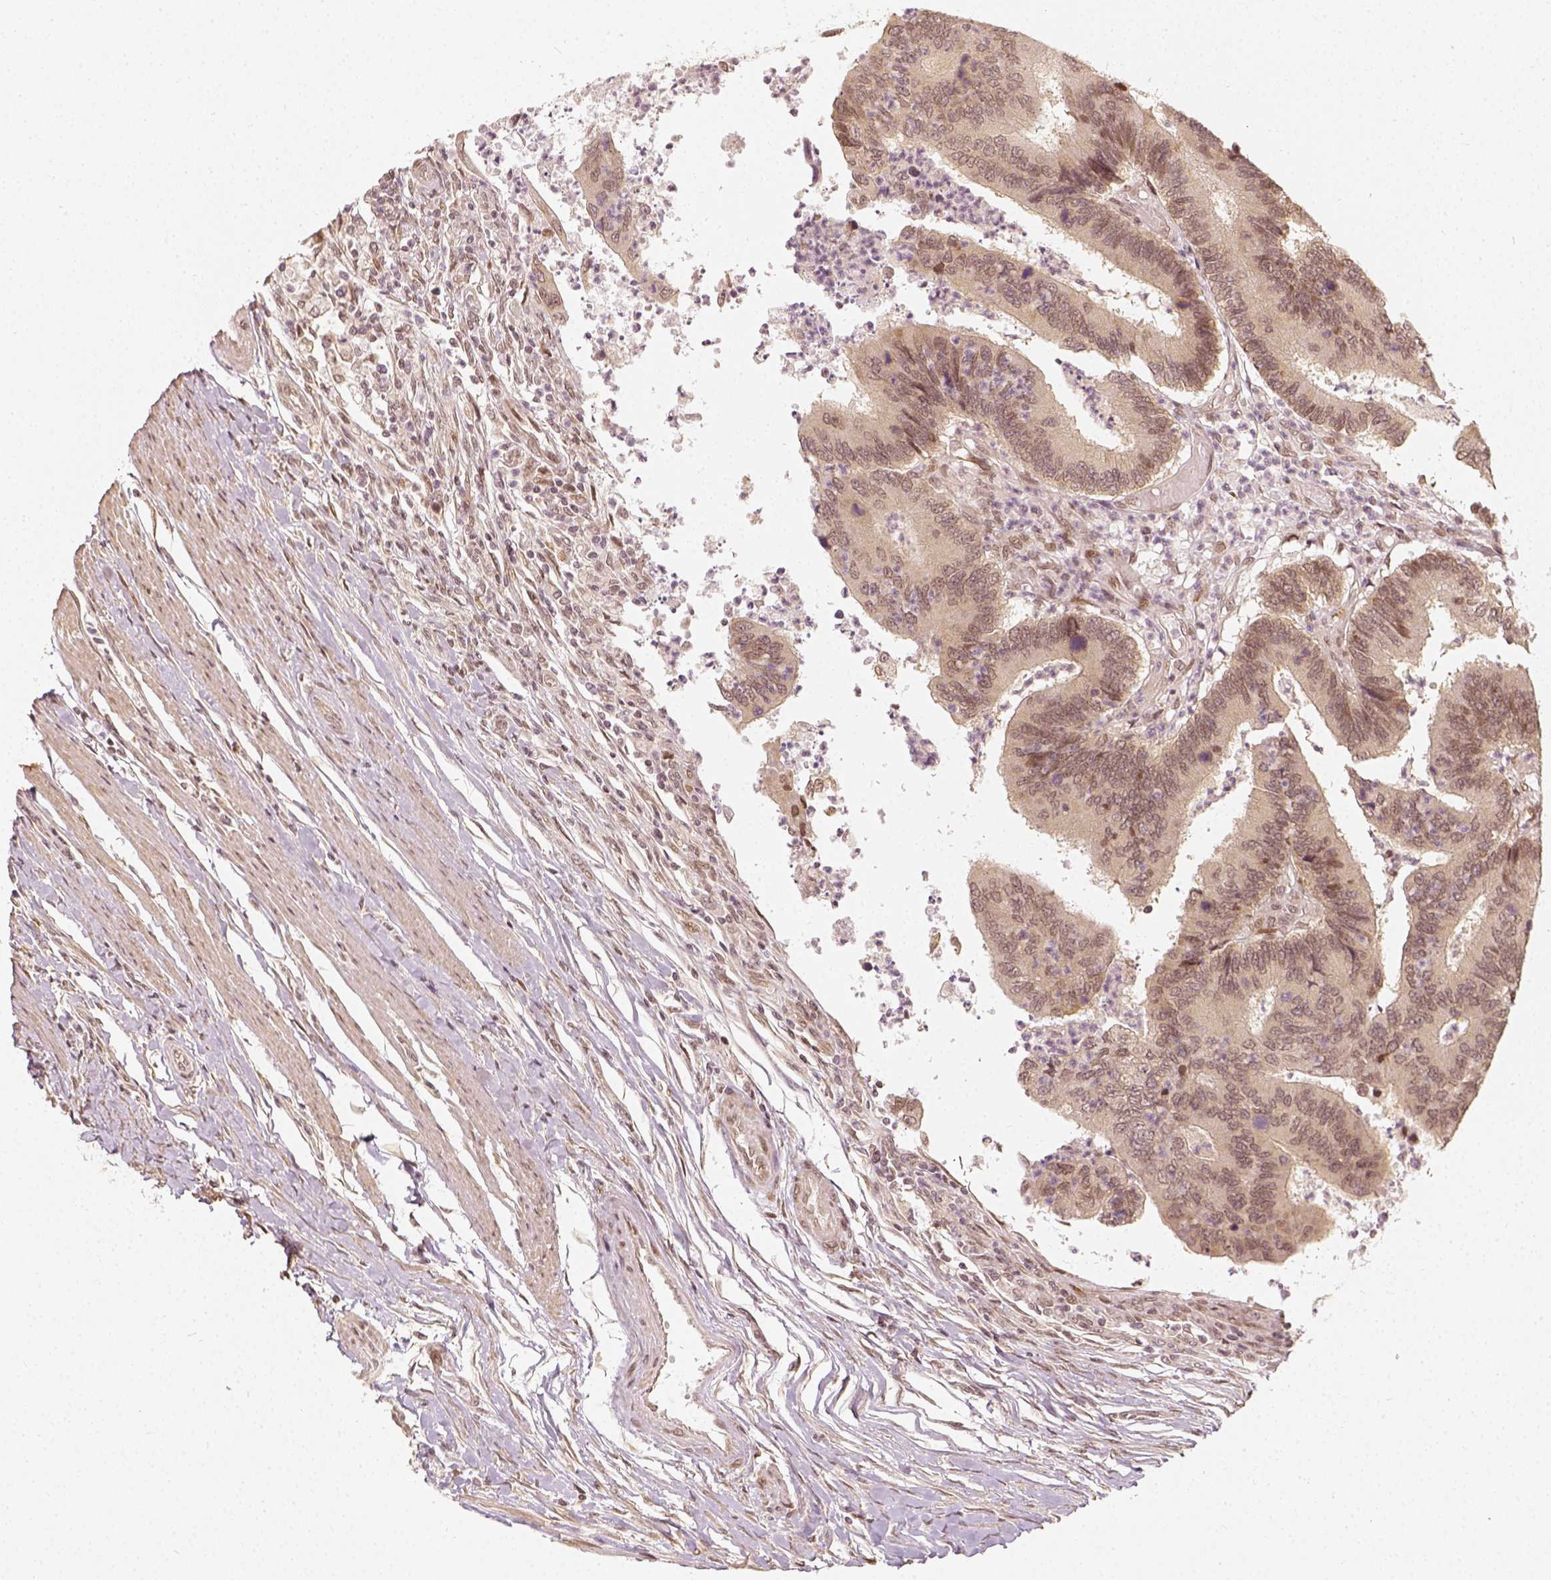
{"staining": {"intensity": "weak", "quantity": ">75%", "location": "nuclear"}, "tissue": "colorectal cancer", "cell_type": "Tumor cells", "image_type": "cancer", "snomed": [{"axis": "morphology", "description": "Adenocarcinoma, NOS"}, {"axis": "topography", "description": "Colon"}], "caption": "Immunohistochemistry micrograph of neoplastic tissue: colorectal cancer stained using immunohistochemistry reveals low levels of weak protein expression localized specifically in the nuclear of tumor cells, appearing as a nuclear brown color.", "gene": "ZMAT3", "patient": {"sex": "female", "age": 67}}